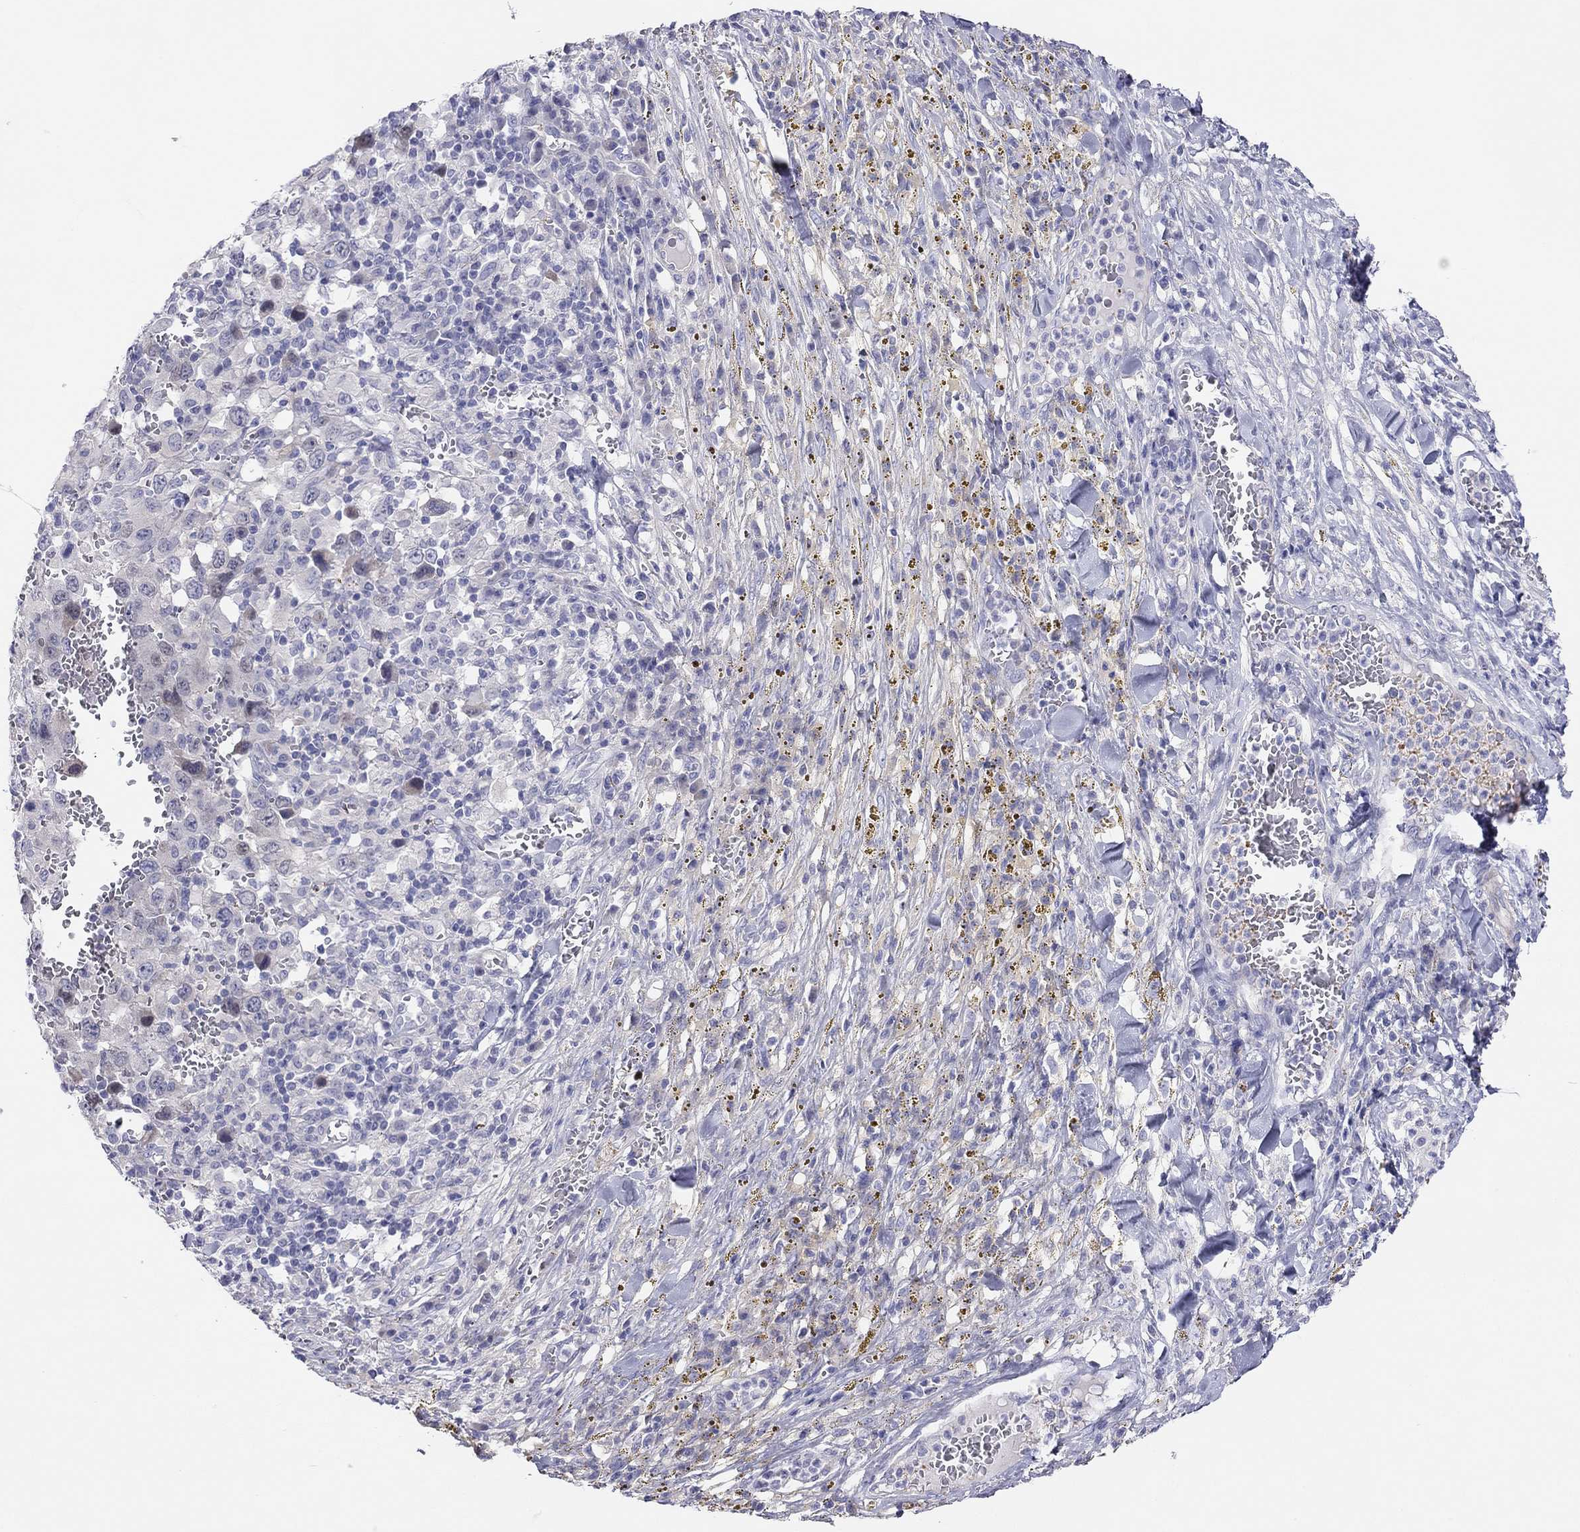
{"staining": {"intensity": "negative", "quantity": "none", "location": "none"}, "tissue": "melanoma", "cell_type": "Tumor cells", "image_type": "cancer", "snomed": [{"axis": "morphology", "description": "Malignant melanoma, NOS"}, {"axis": "topography", "description": "Skin"}], "caption": "A high-resolution histopathology image shows IHC staining of melanoma, which demonstrates no significant staining in tumor cells. Nuclei are stained in blue.", "gene": "MGAT4C", "patient": {"sex": "female", "age": 91}}